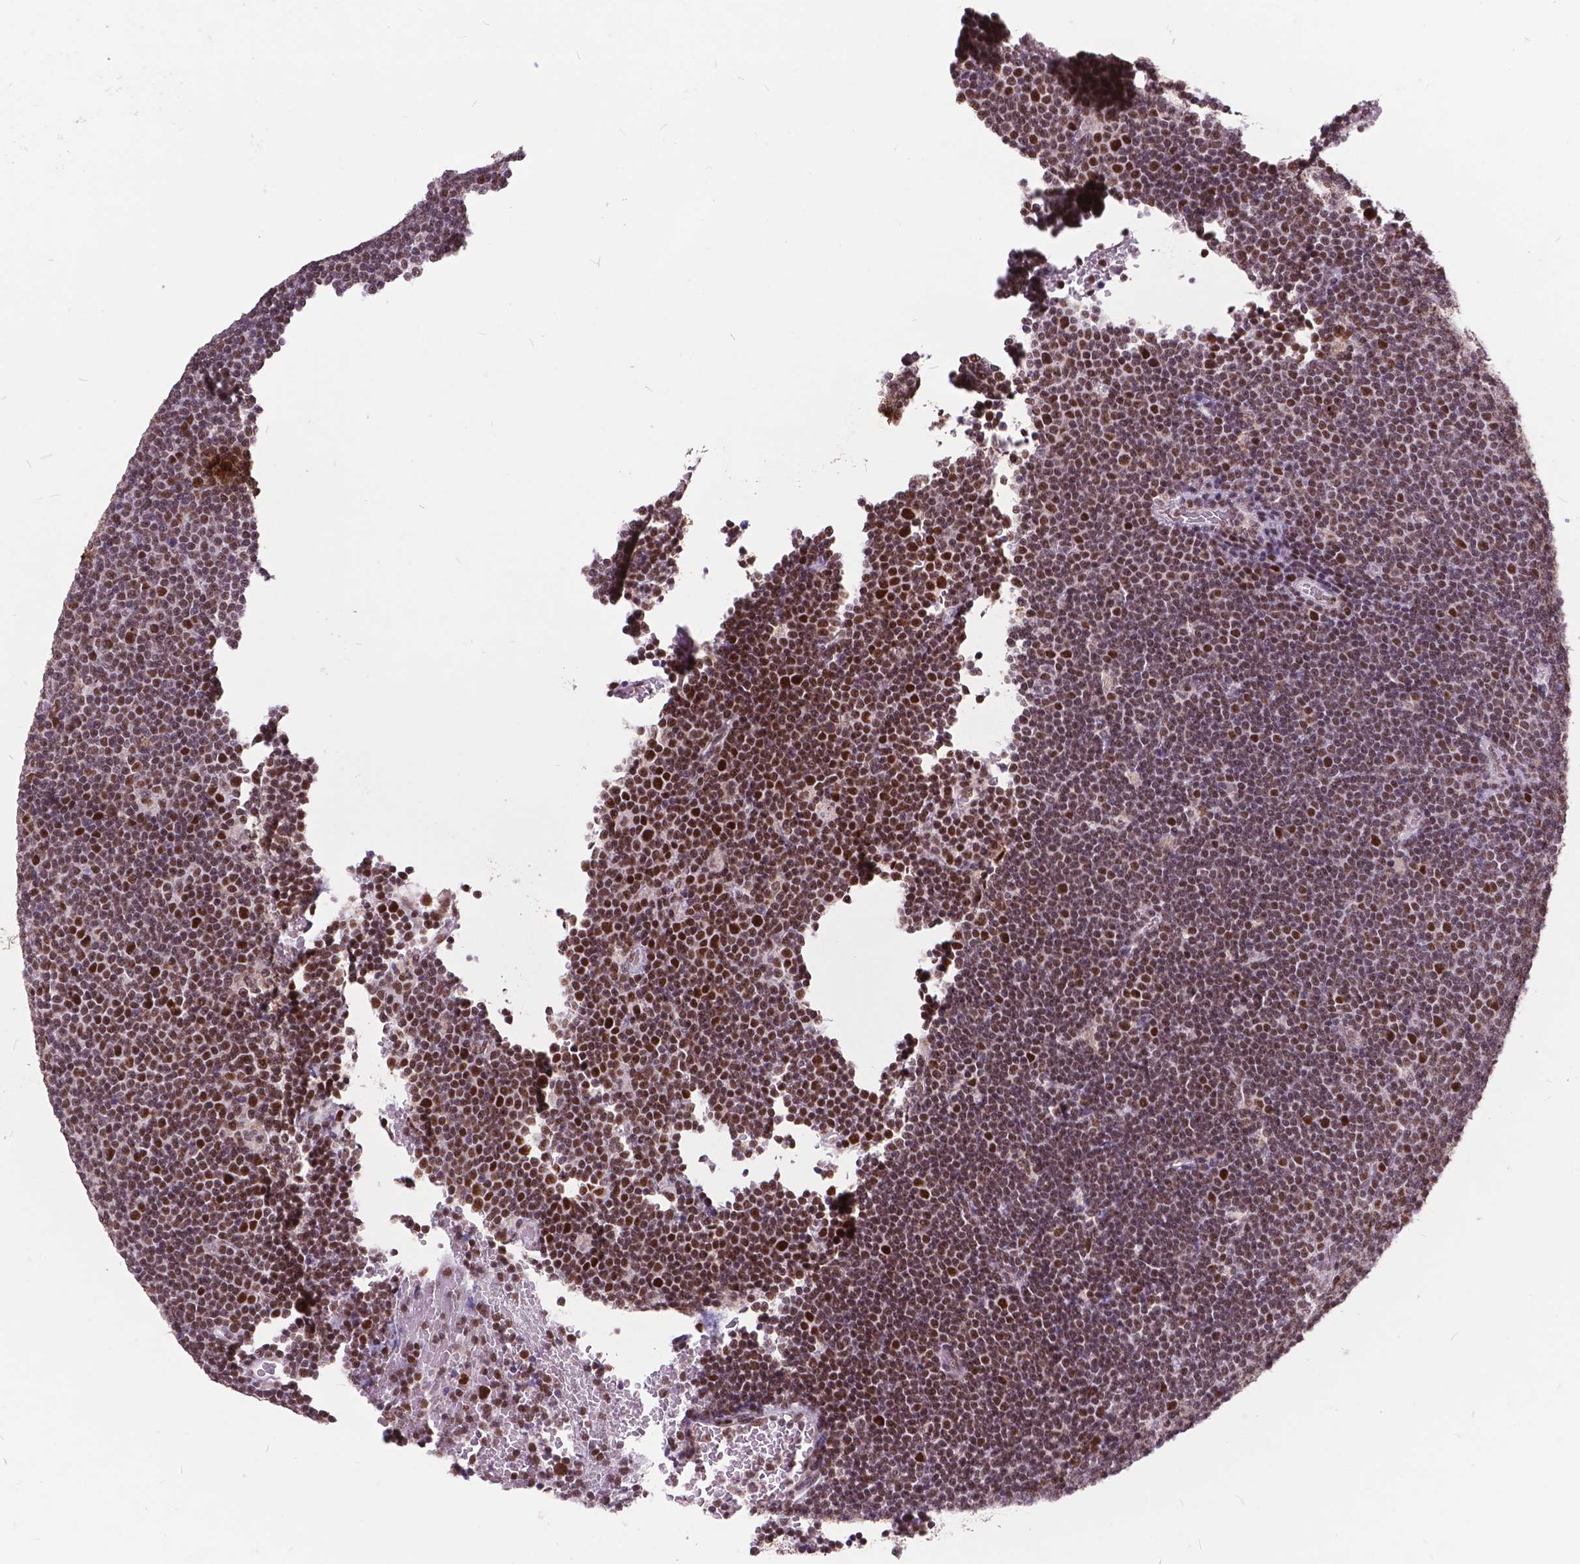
{"staining": {"intensity": "moderate", "quantity": ">75%", "location": "nuclear"}, "tissue": "lymphoma", "cell_type": "Tumor cells", "image_type": "cancer", "snomed": [{"axis": "morphology", "description": "Malignant lymphoma, non-Hodgkin's type, Low grade"}, {"axis": "topography", "description": "Brain"}], "caption": "Low-grade malignant lymphoma, non-Hodgkin's type was stained to show a protein in brown. There is medium levels of moderate nuclear expression in approximately >75% of tumor cells. The staining is performed using DAB (3,3'-diaminobenzidine) brown chromogen to label protein expression. The nuclei are counter-stained blue using hematoxylin.", "gene": "MSH2", "patient": {"sex": "female", "age": 66}}